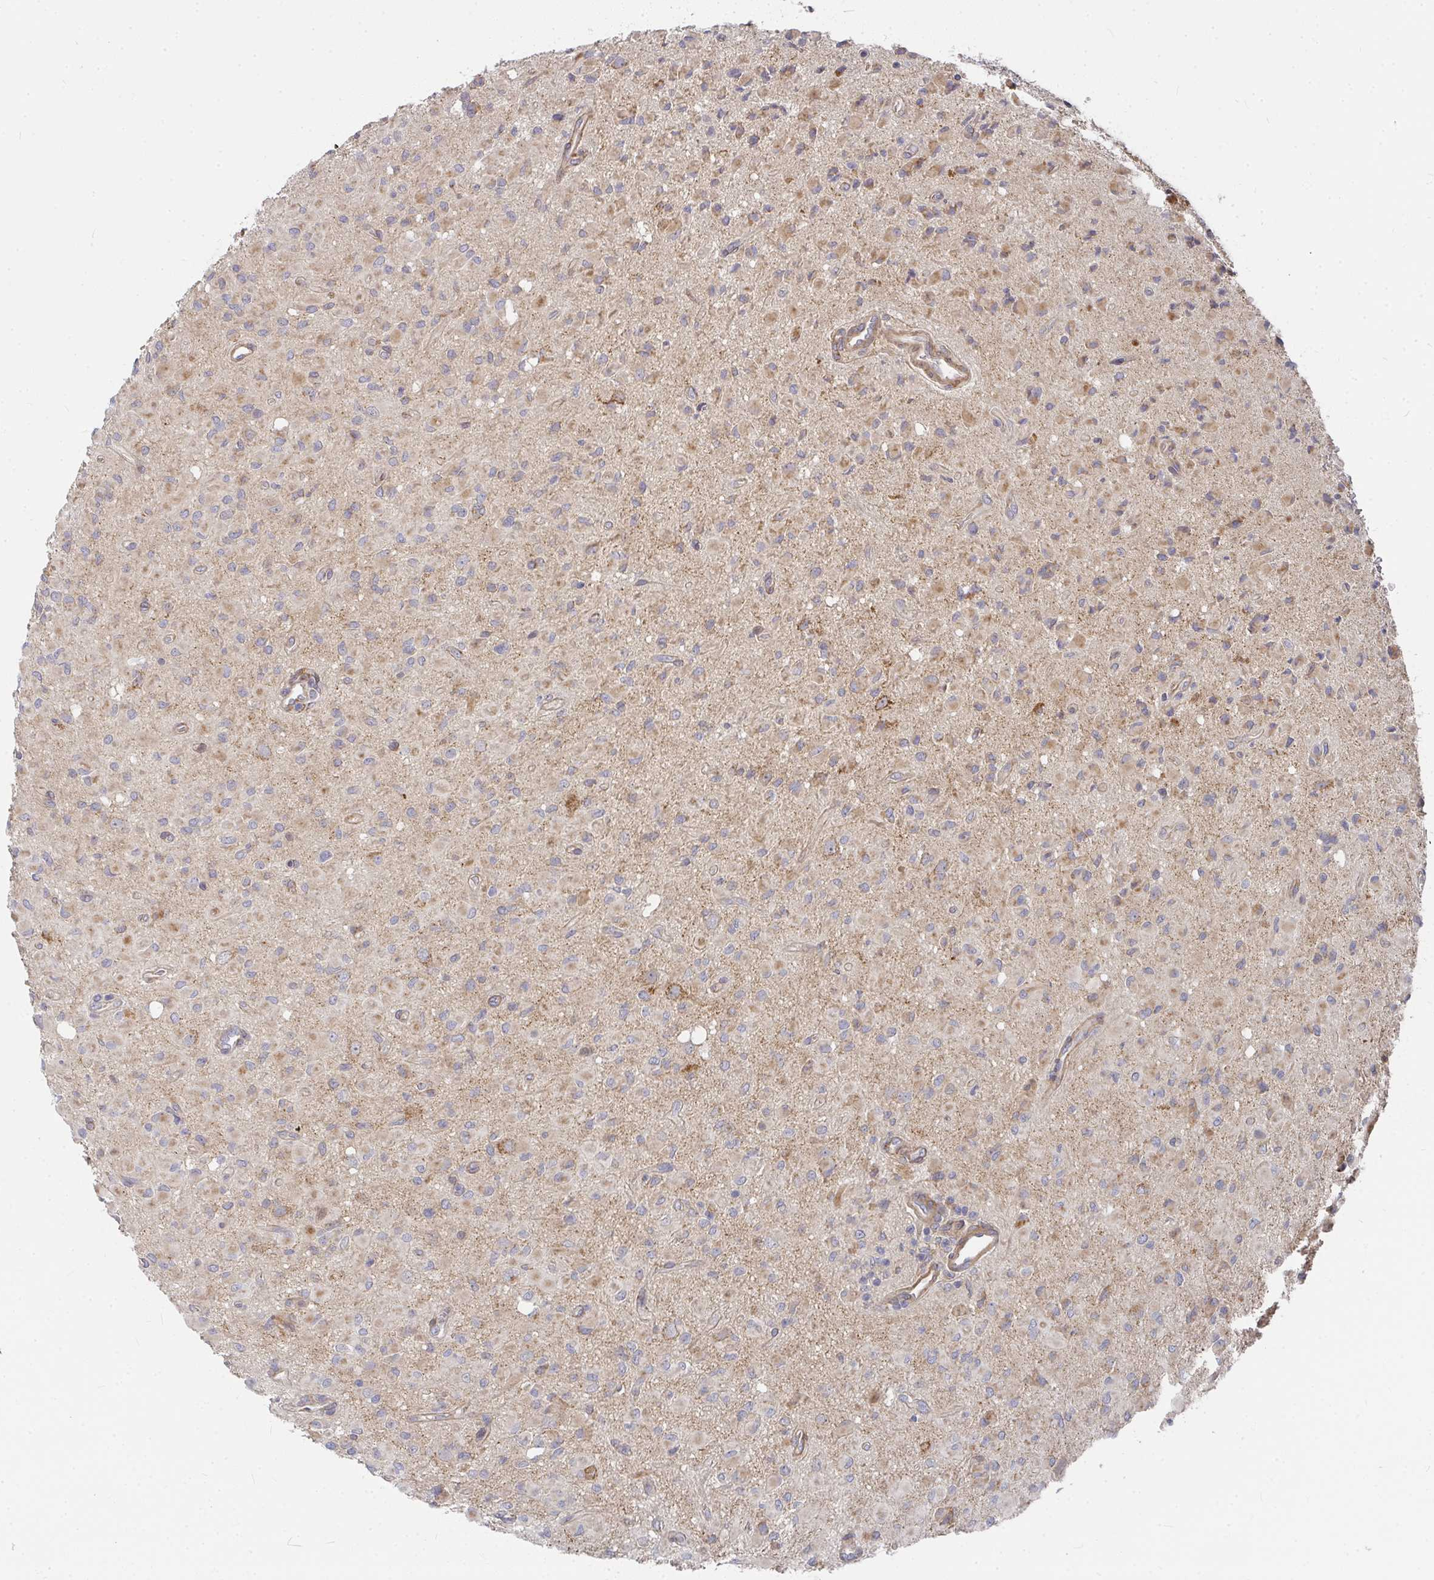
{"staining": {"intensity": "moderate", "quantity": "<25%", "location": "cytoplasmic/membranous"}, "tissue": "glioma", "cell_type": "Tumor cells", "image_type": "cancer", "snomed": [{"axis": "morphology", "description": "Glioma, malignant, Low grade"}, {"axis": "topography", "description": "Brain"}], "caption": "The image reveals staining of glioma, revealing moderate cytoplasmic/membranous protein staining (brown color) within tumor cells.", "gene": "RHEBL1", "patient": {"sex": "female", "age": 33}}